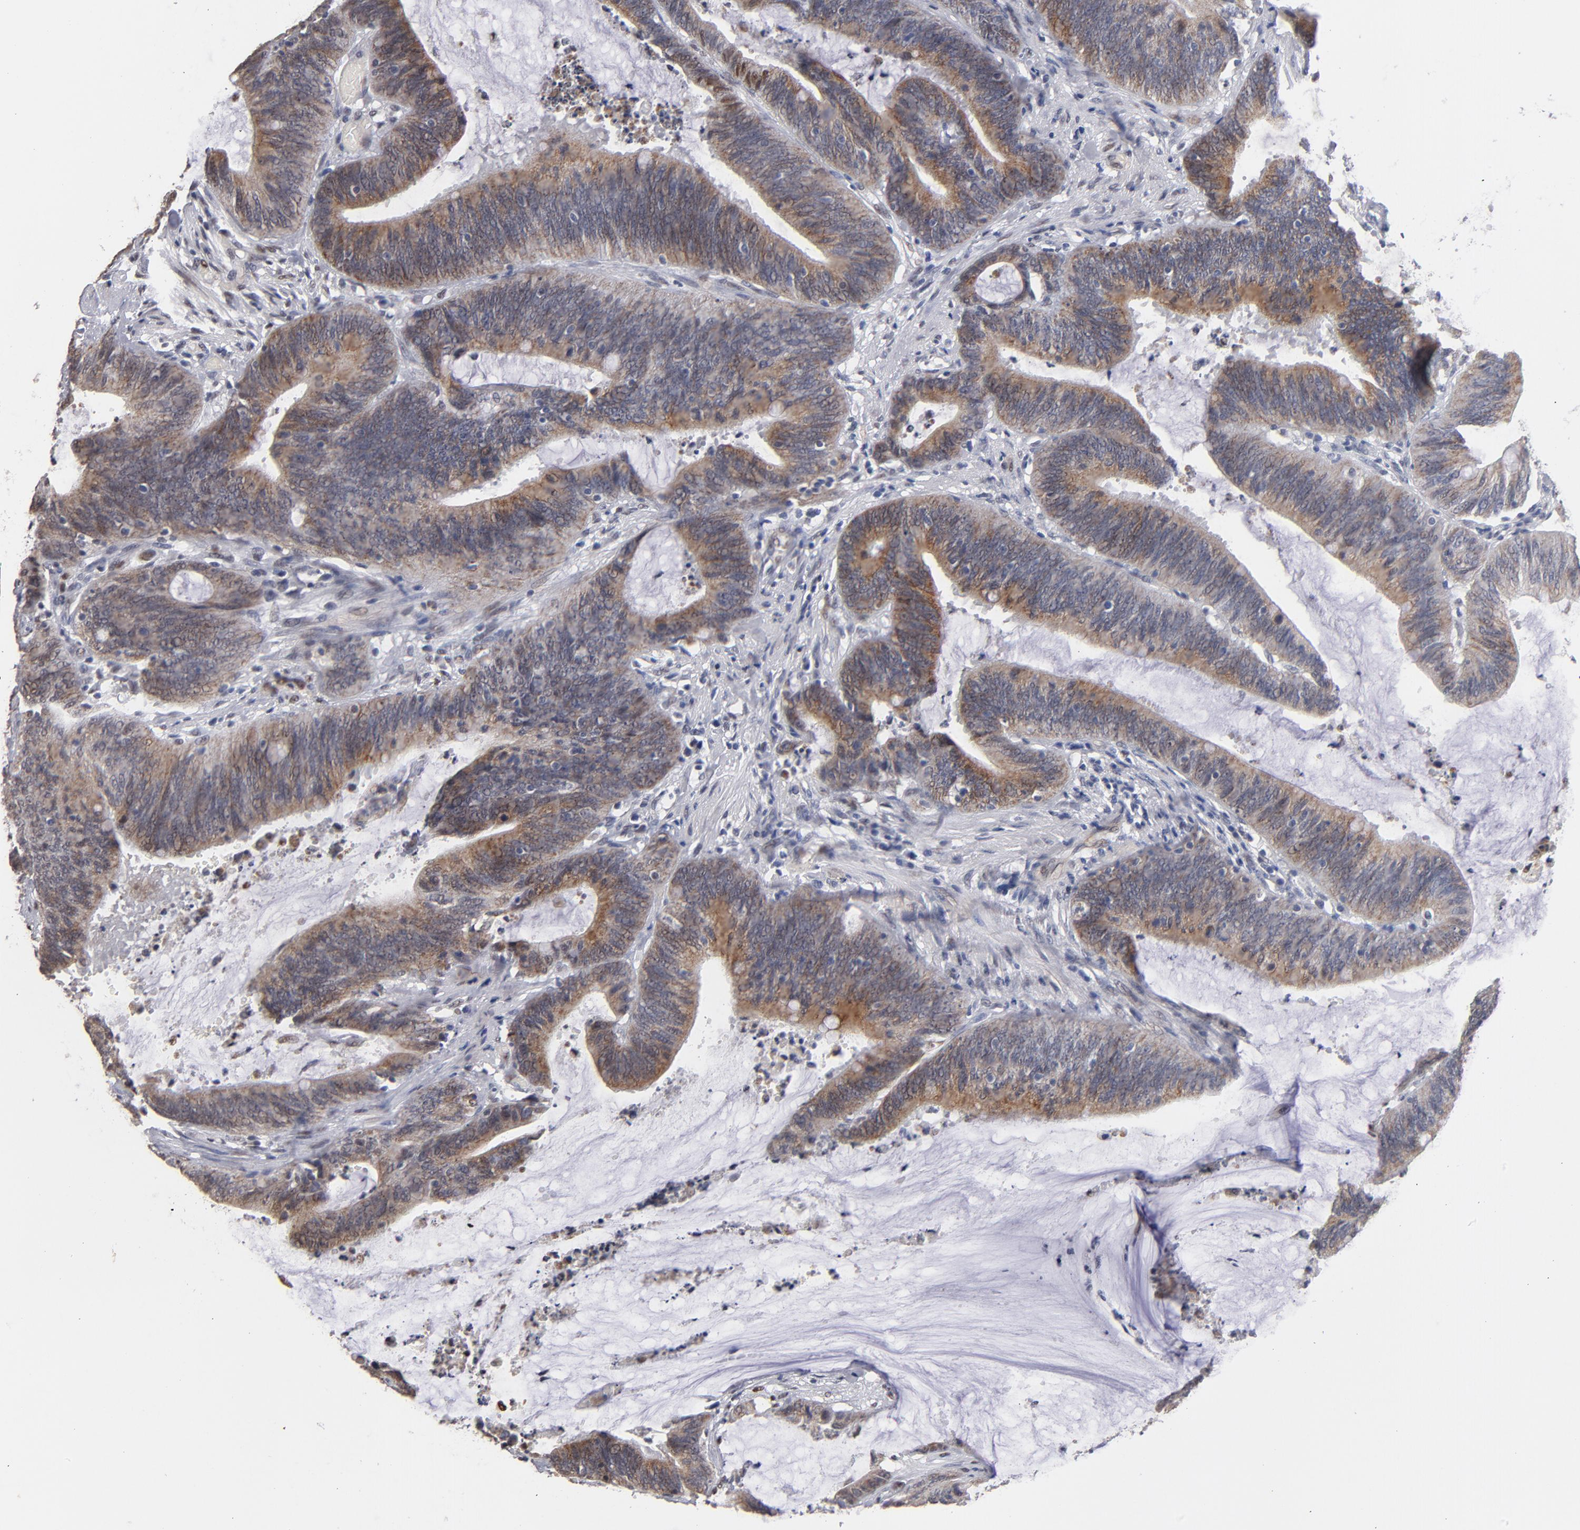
{"staining": {"intensity": "moderate", "quantity": ">75%", "location": "cytoplasmic/membranous"}, "tissue": "colorectal cancer", "cell_type": "Tumor cells", "image_type": "cancer", "snomed": [{"axis": "morphology", "description": "Adenocarcinoma, NOS"}, {"axis": "topography", "description": "Rectum"}], "caption": "Immunohistochemistry (IHC) (DAB (3,3'-diaminobenzidine)) staining of colorectal cancer (adenocarcinoma) shows moderate cytoplasmic/membranous protein staining in about >75% of tumor cells.", "gene": "MN1", "patient": {"sex": "female", "age": 66}}